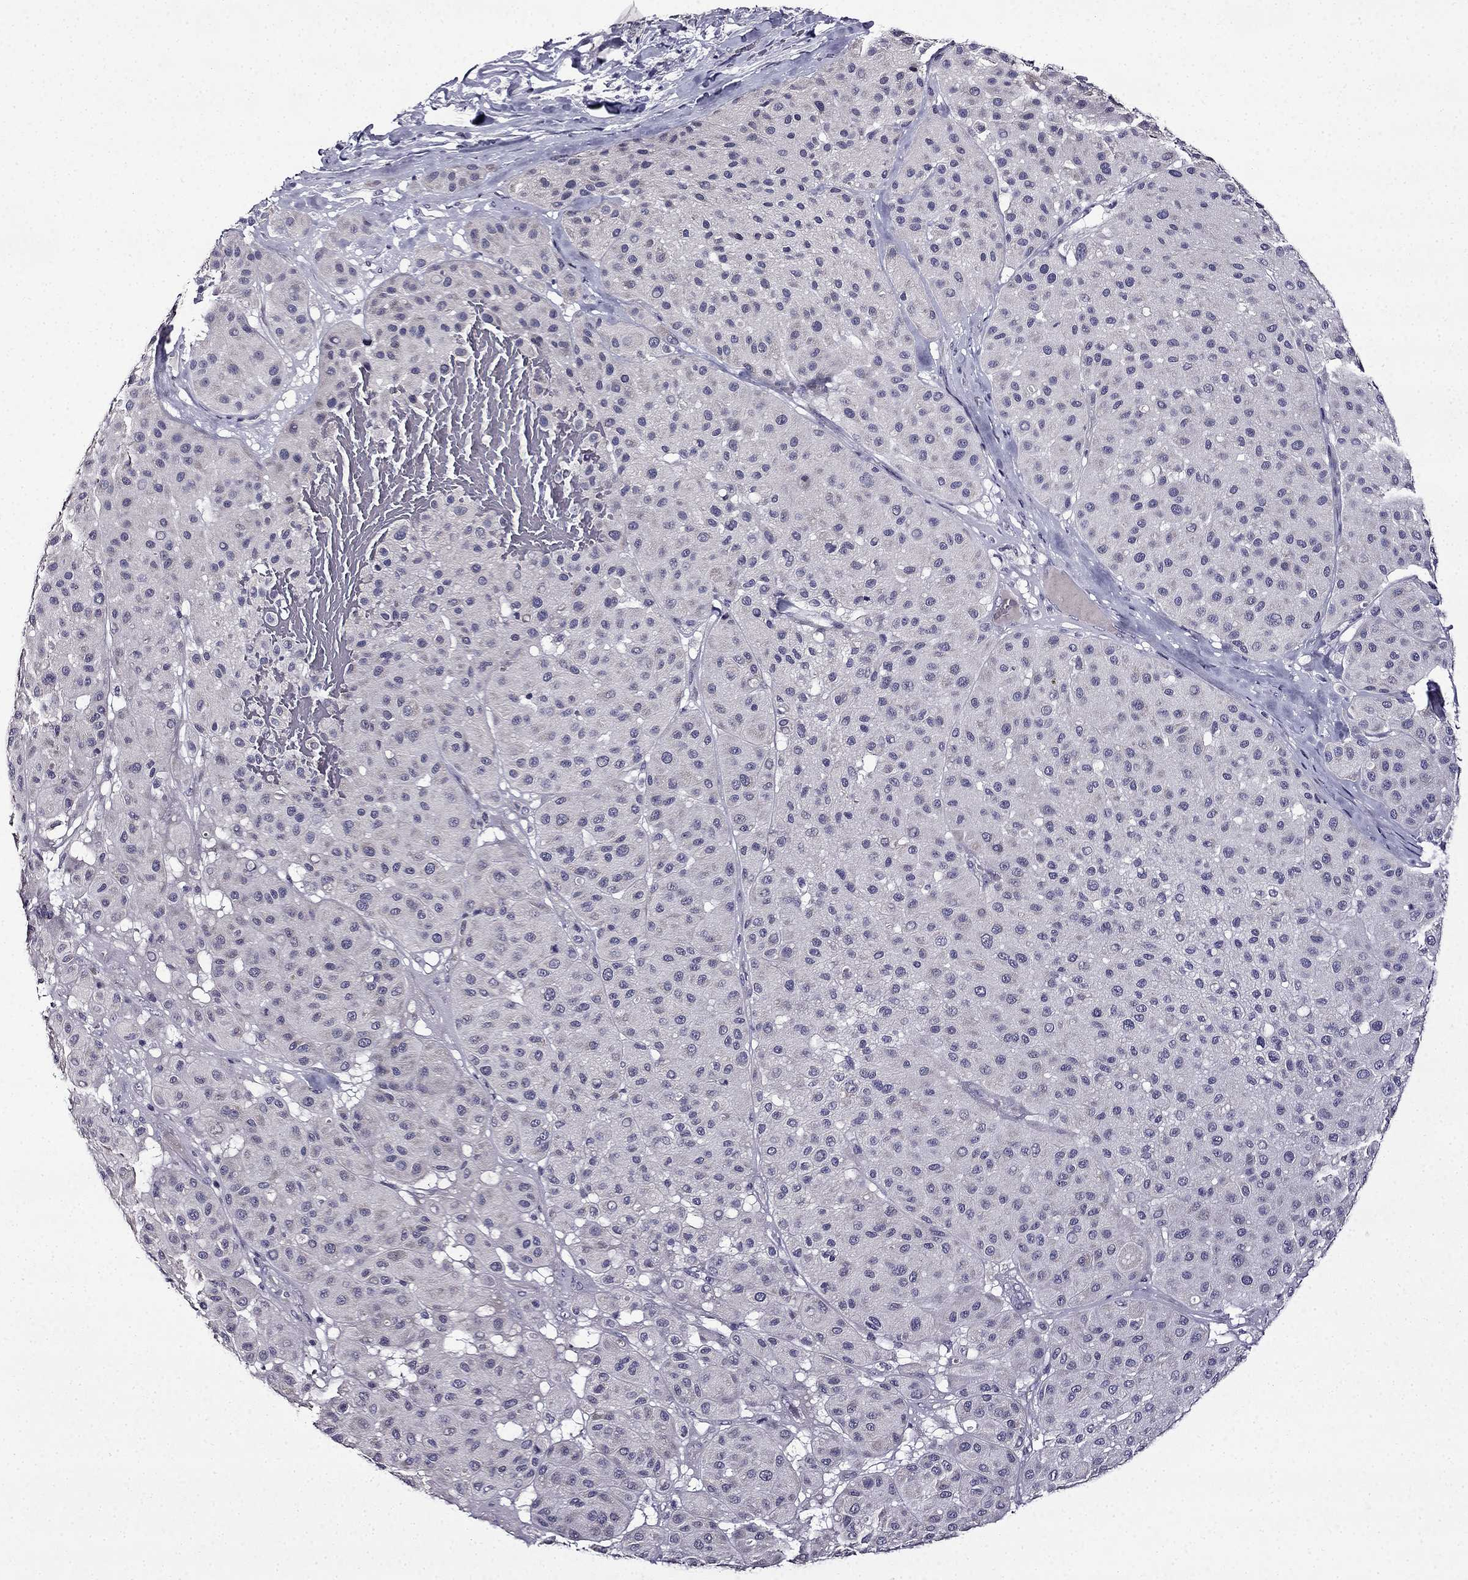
{"staining": {"intensity": "negative", "quantity": "none", "location": "none"}, "tissue": "melanoma", "cell_type": "Tumor cells", "image_type": "cancer", "snomed": [{"axis": "morphology", "description": "Malignant melanoma, Metastatic site"}, {"axis": "topography", "description": "Smooth muscle"}], "caption": "Immunohistochemistry (IHC) image of neoplastic tissue: malignant melanoma (metastatic site) stained with DAB shows no significant protein staining in tumor cells.", "gene": "TMEM266", "patient": {"sex": "male", "age": 41}}